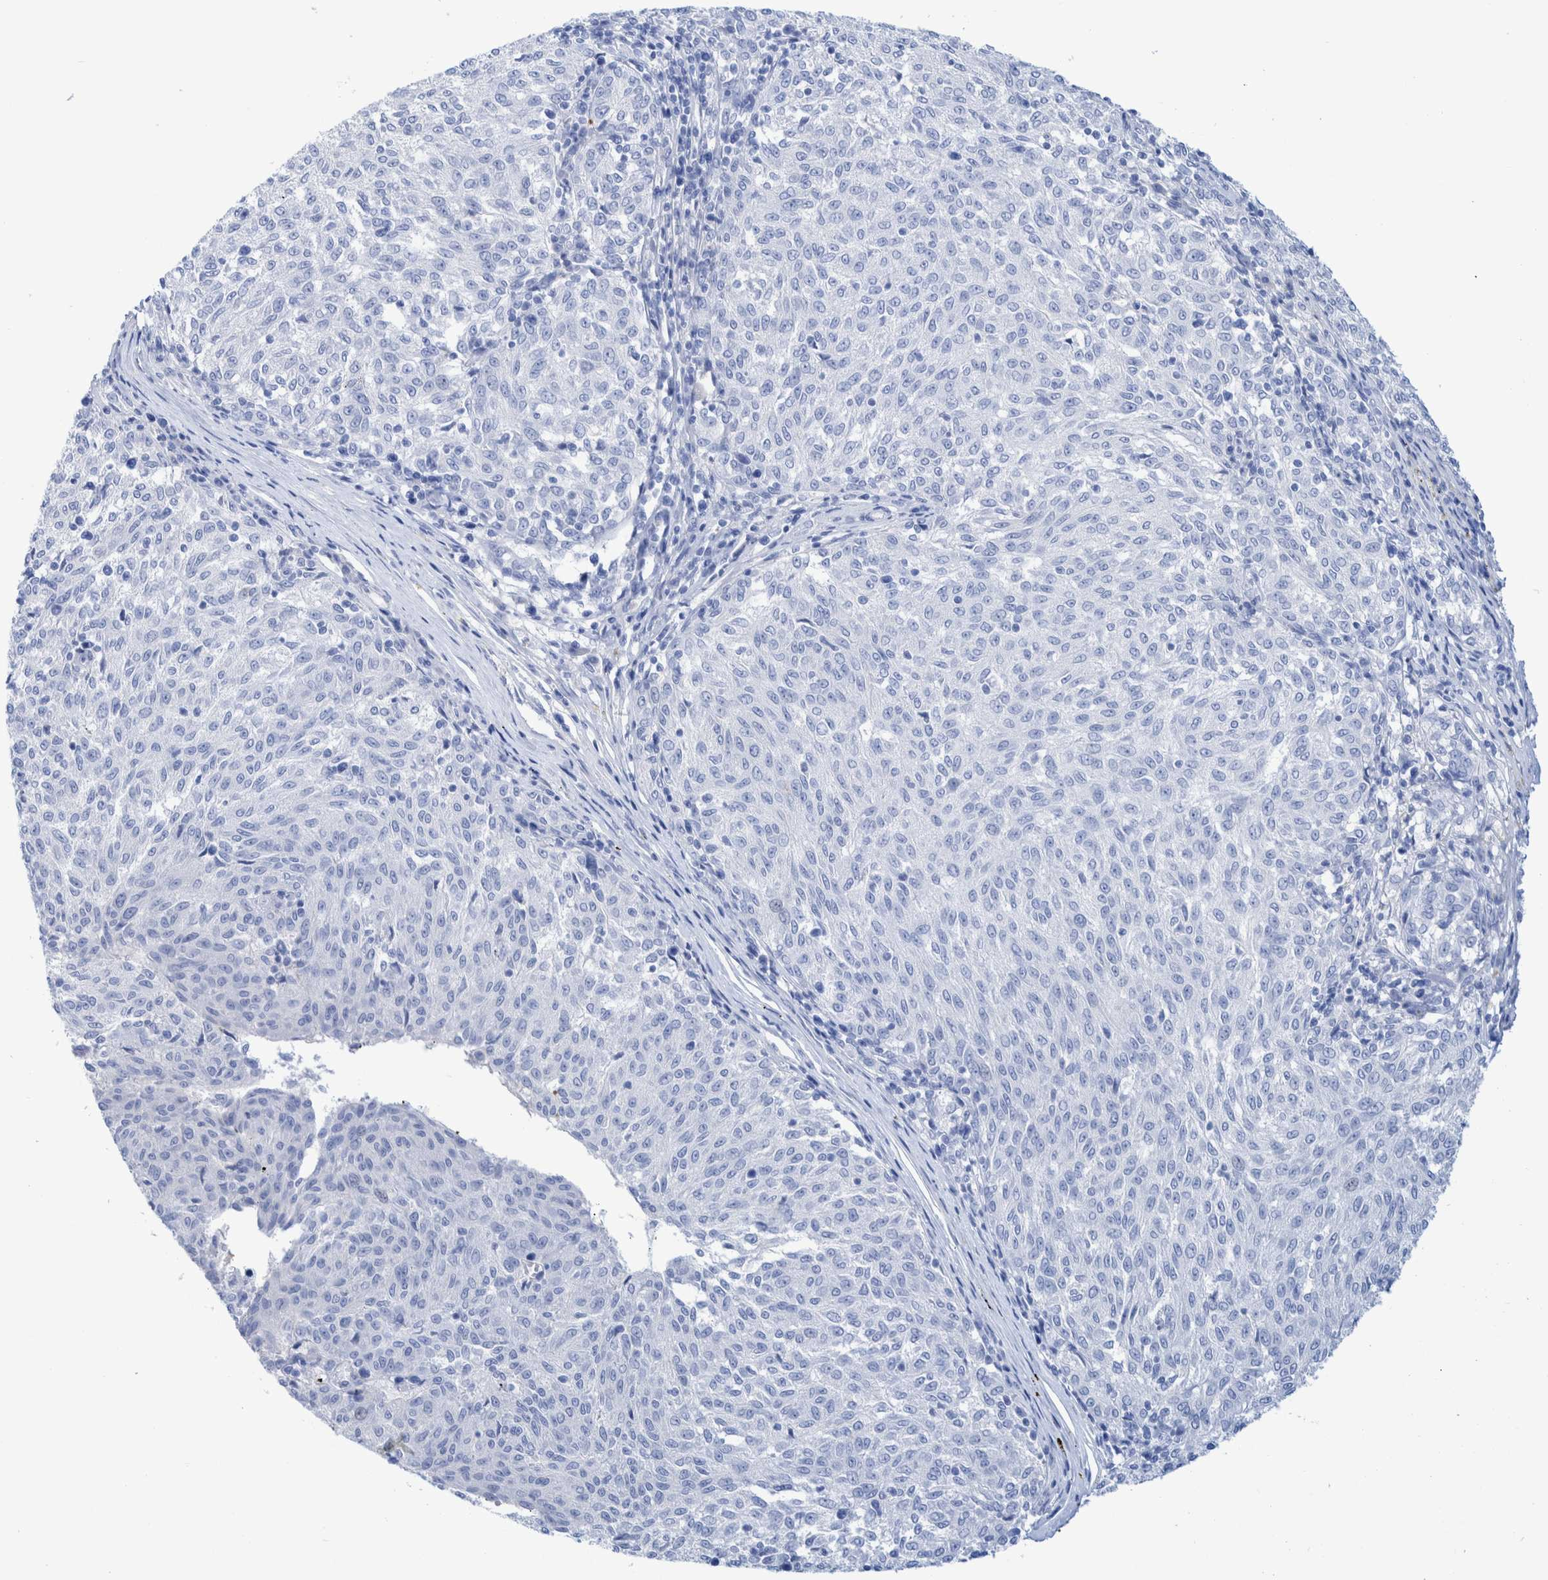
{"staining": {"intensity": "negative", "quantity": "none", "location": "none"}, "tissue": "melanoma", "cell_type": "Tumor cells", "image_type": "cancer", "snomed": [{"axis": "morphology", "description": "Malignant melanoma, NOS"}, {"axis": "topography", "description": "Skin"}], "caption": "Immunohistochemistry micrograph of melanoma stained for a protein (brown), which reveals no positivity in tumor cells.", "gene": "PERP", "patient": {"sex": "female", "age": 72}}